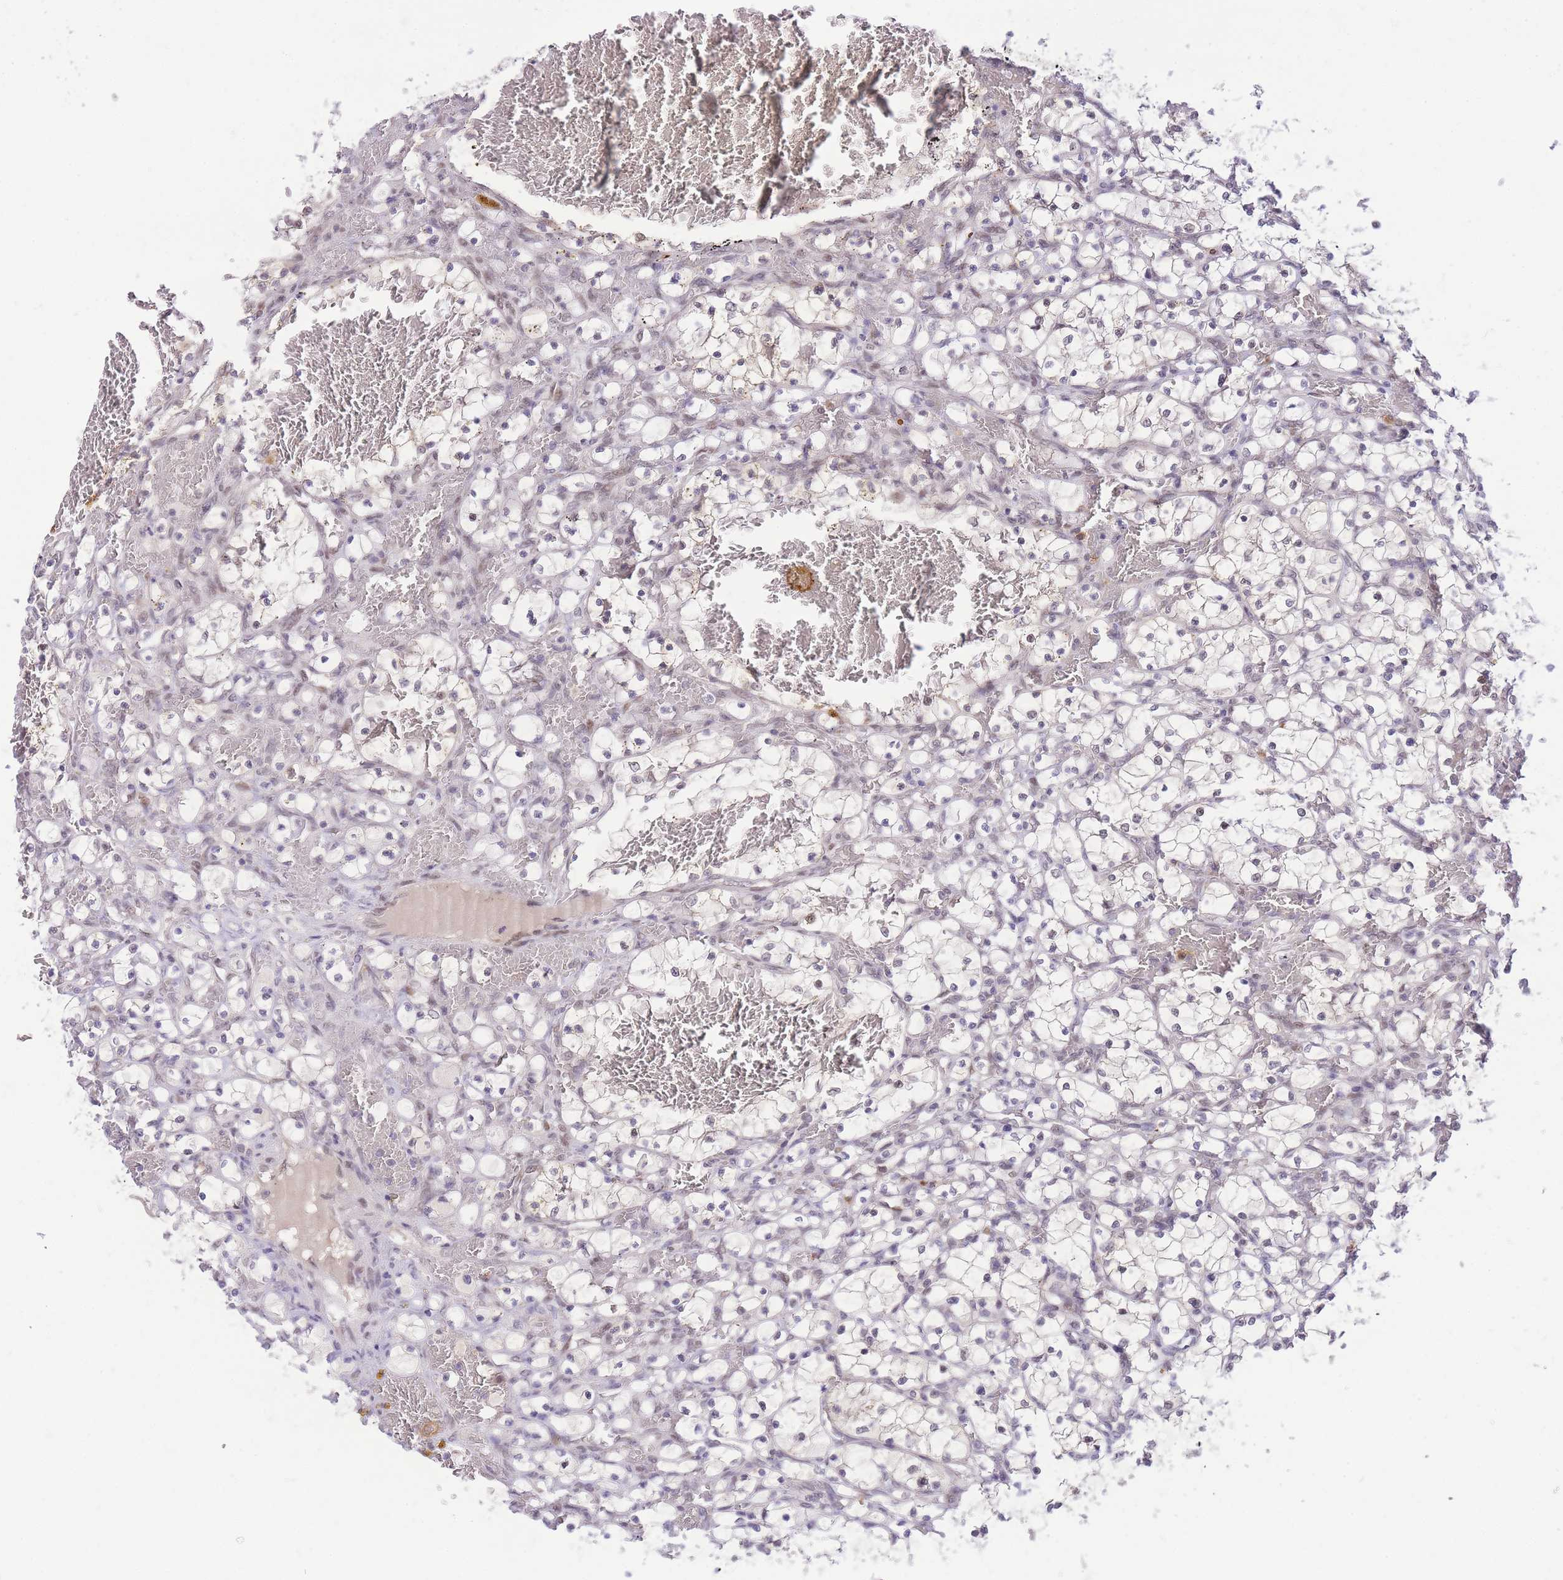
{"staining": {"intensity": "negative", "quantity": "none", "location": "none"}, "tissue": "renal cancer", "cell_type": "Tumor cells", "image_type": "cancer", "snomed": [{"axis": "morphology", "description": "Adenocarcinoma, NOS"}, {"axis": "topography", "description": "Kidney"}], "caption": "Photomicrograph shows no significant protein staining in tumor cells of renal cancer.", "gene": "PUS10", "patient": {"sex": "female", "age": 69}}